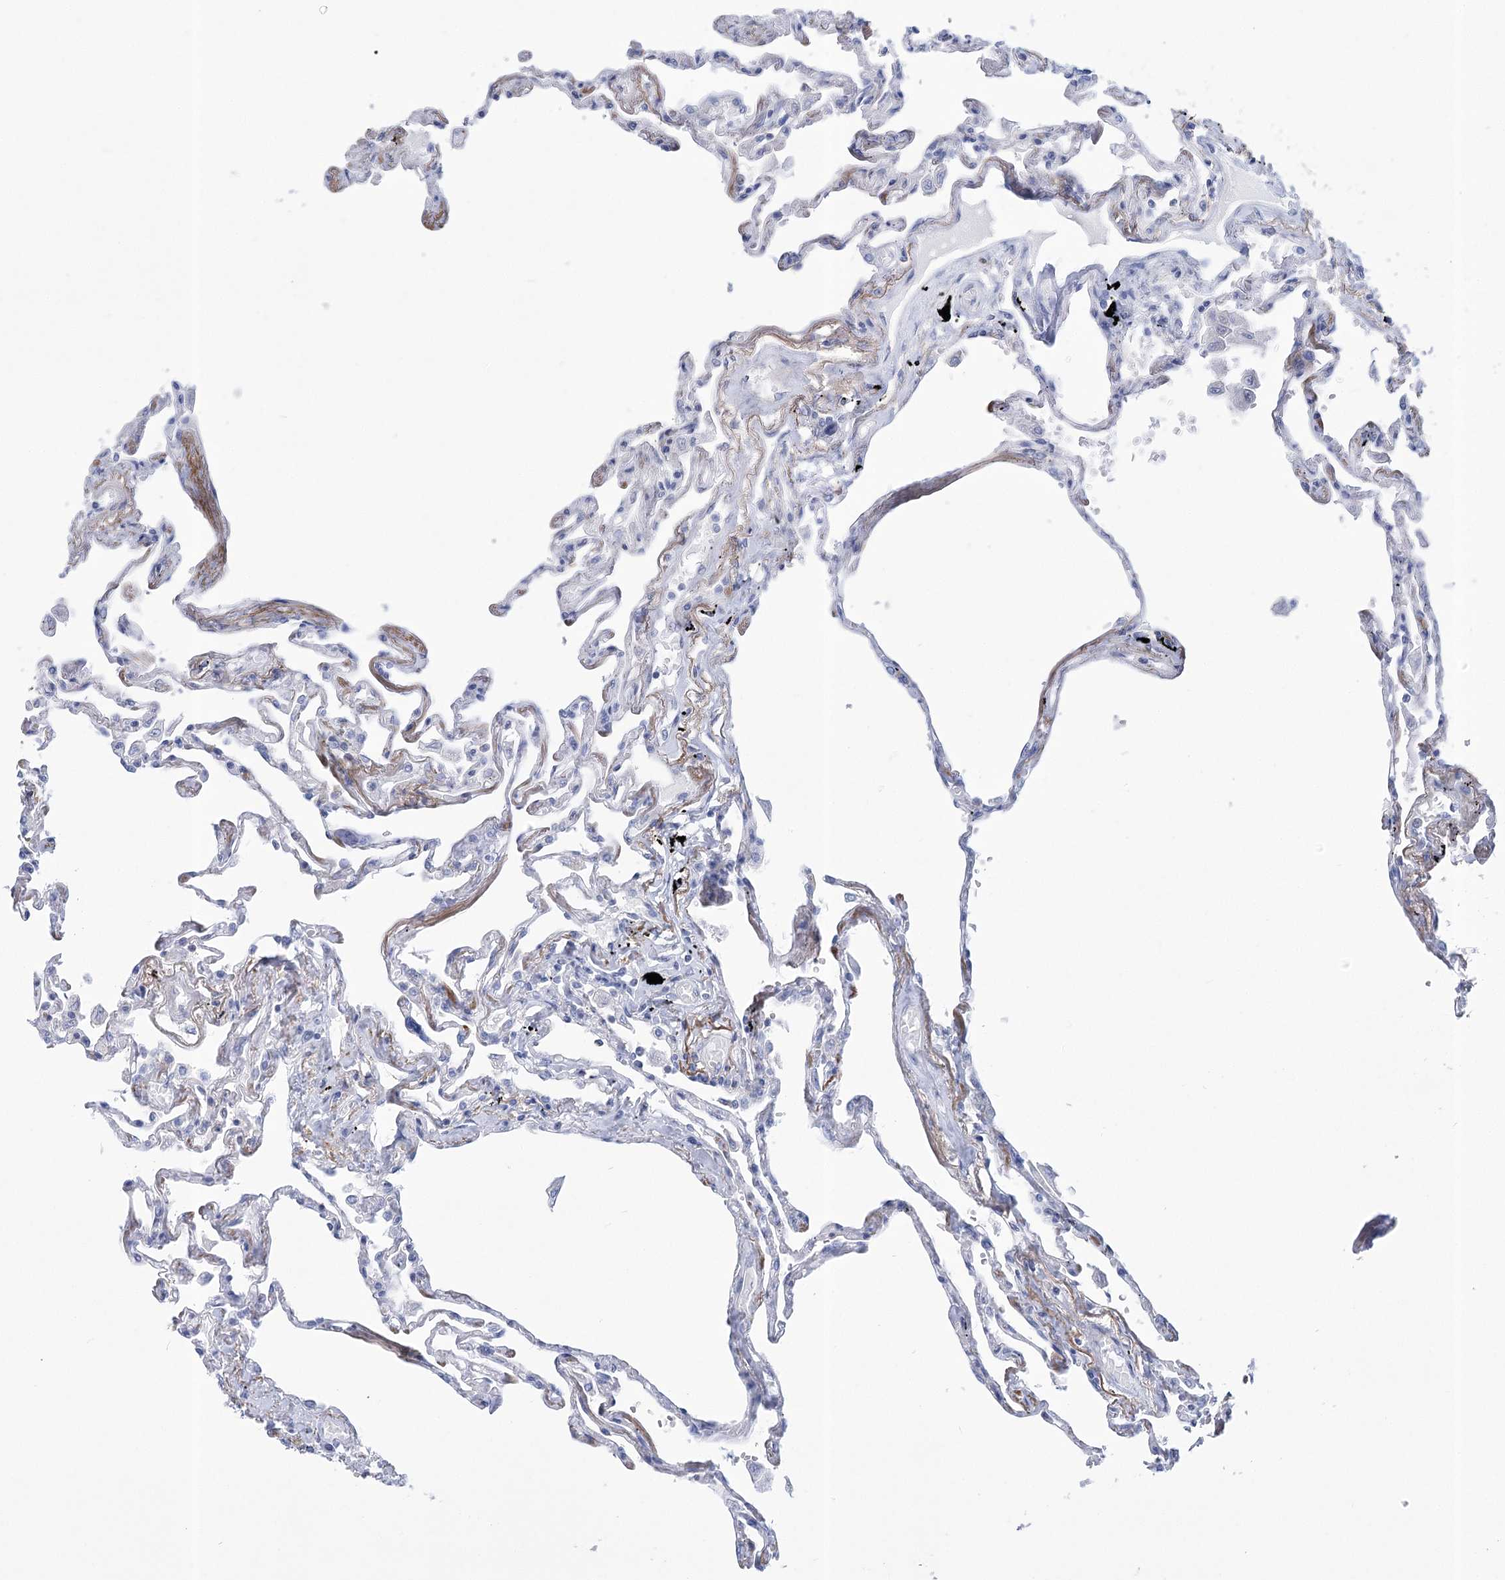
{"staining": {"intensity": "negative", "quantity": "none", "location": "none"}, "tissue": "lung", "cell_type": "Alveolar cells", "image_type": "normal", "snomed": [{"axis": "morphology", "description": "Normal tissue, NOS"}, {"axis": "topography", "description": "Lung"}], "caption": "The immunohistochemistry (IHC) histopathology image has no significant positivity in alveolar cells of lung.", "gene": "PCDHA1", "patient": {"sex": "female", "age": 67}}